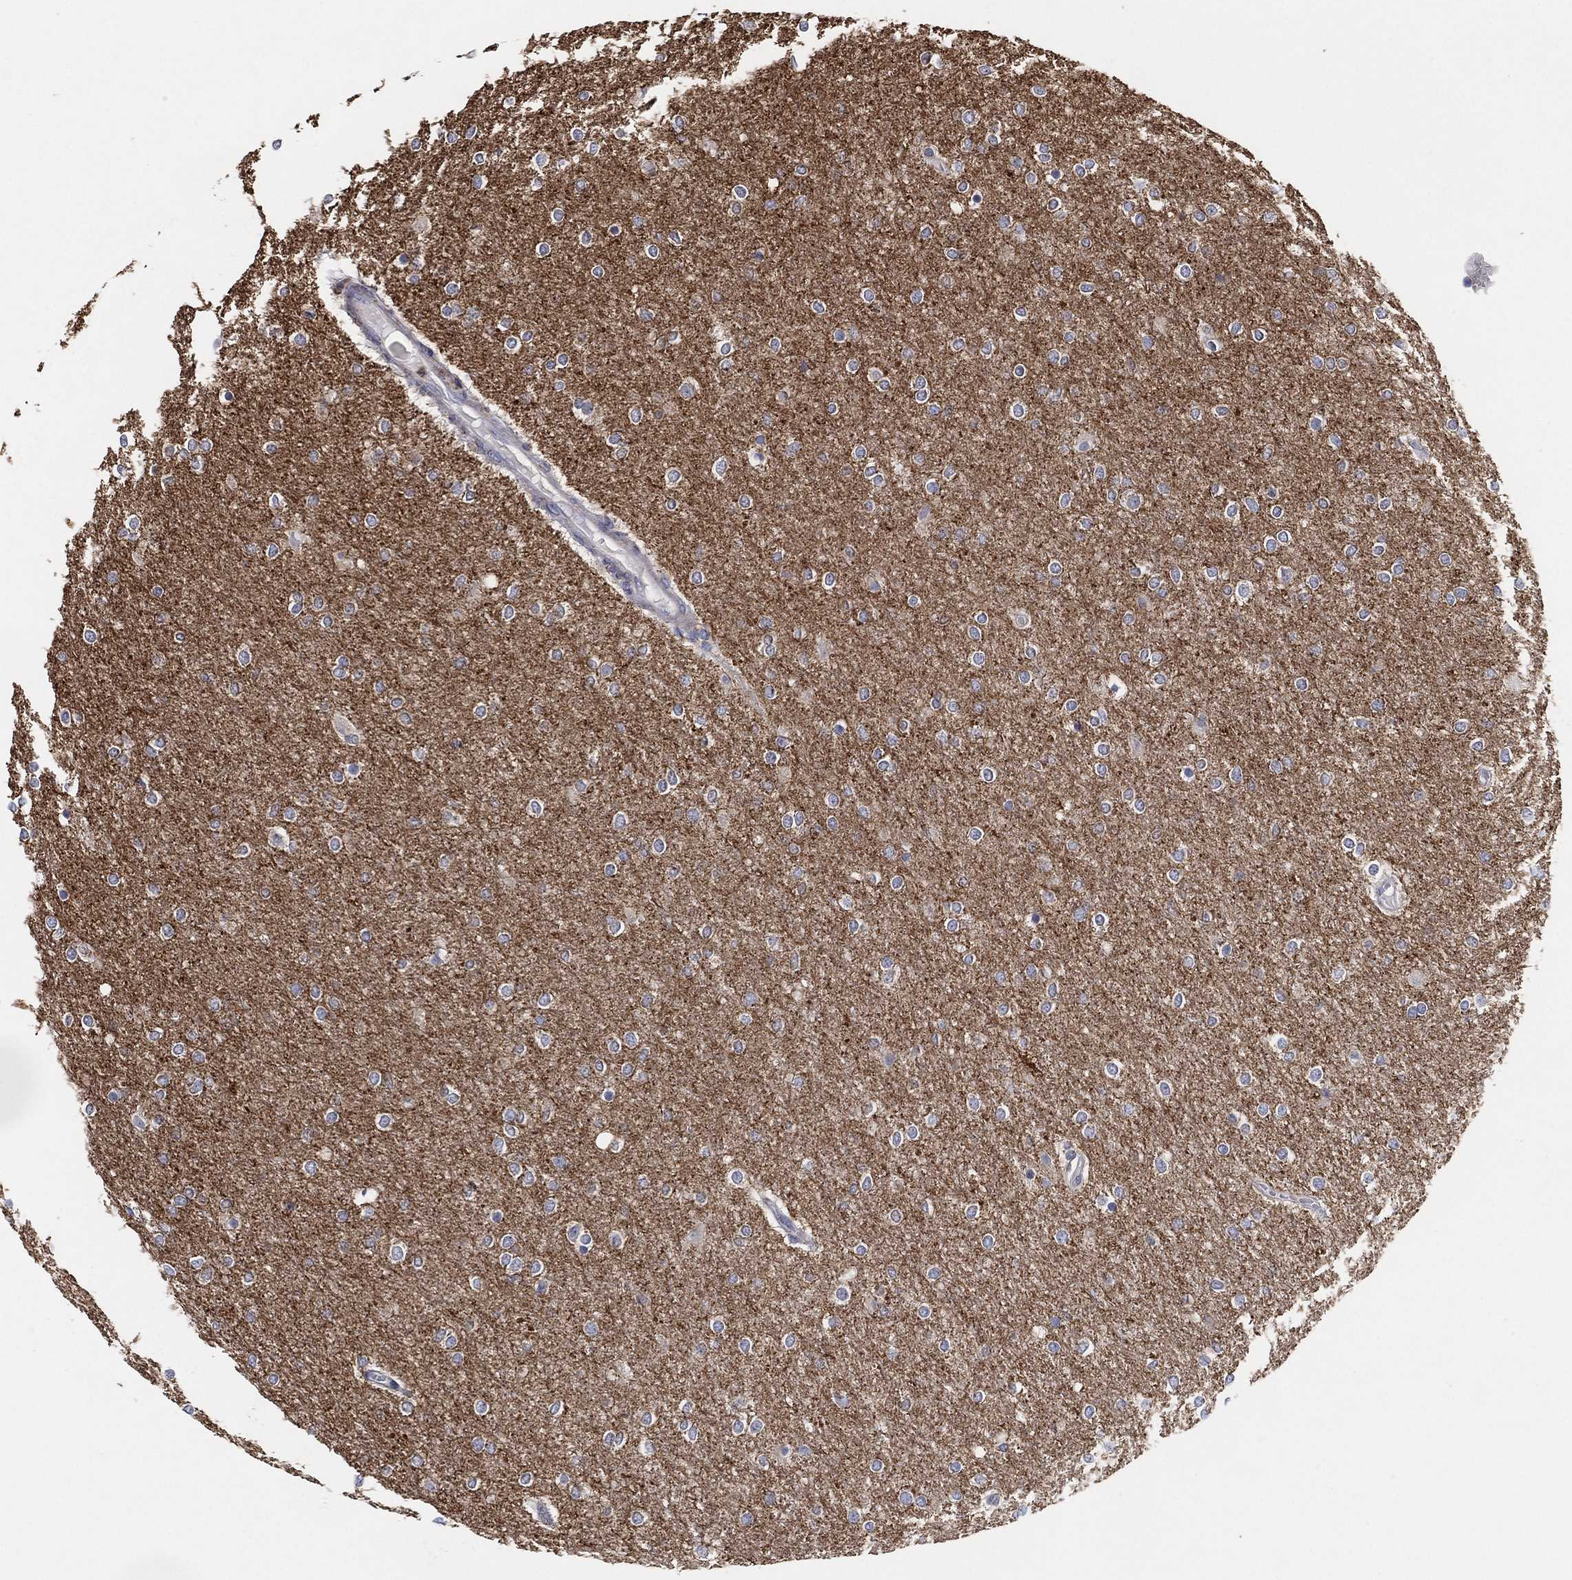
{"staining": {"intensity": "negative", "quantity": "none", "location": "none"}, "tissue": "glioma", "cell_type": "Tumor cells", "image_type": "cancer", "snomed": [{"axis": "morphology", "description": "Glioma, malignant, High grade"}, {"axis": "topography", "description": "Brain"}], "caption": "Tumor cells show no significant protein positivity in glioma.", "gene": "GCAT", "patient": {"sex": "female", "age": 61}}